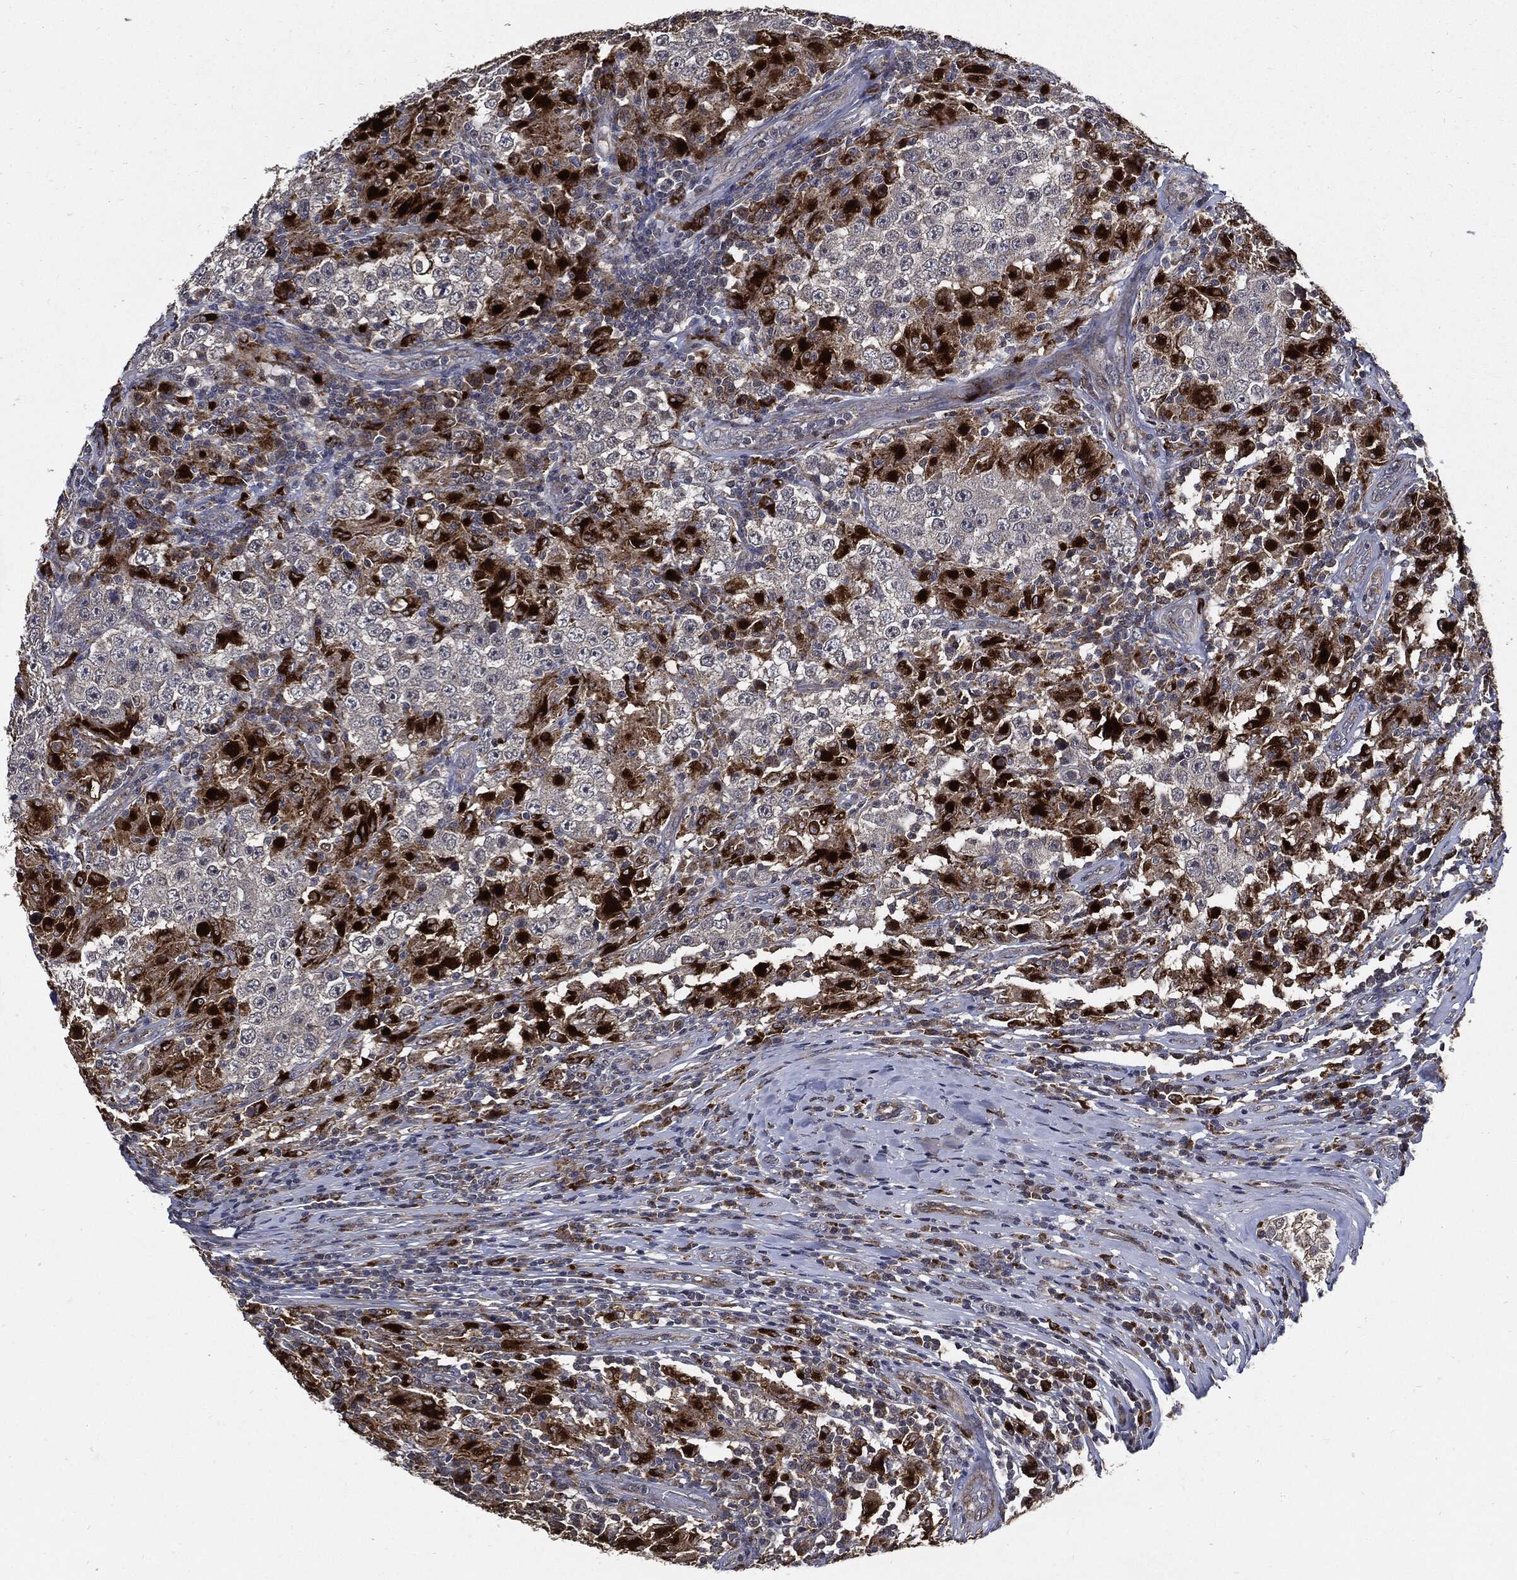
{"staining": {"intensity": "negative", "quantity": "none", "location": "none"}, "tissue": "testis cancer", "cell_type": "Tumor cells", "image_type": "cancer", "snomed": [{"axis": "morphology", "description": "Seminoma, NOS"}, {"axis": "morphology", "description": "Carcinoma, Embryonal, NOS"}, {"axis": "topography", "description": "Testis"}], "caption": "A photomicrograph of human seminoma (testis) is negative for staining in tumor cells.", "gene": "SLC31A2", "patient": {"sex": "male", "age": 41}}